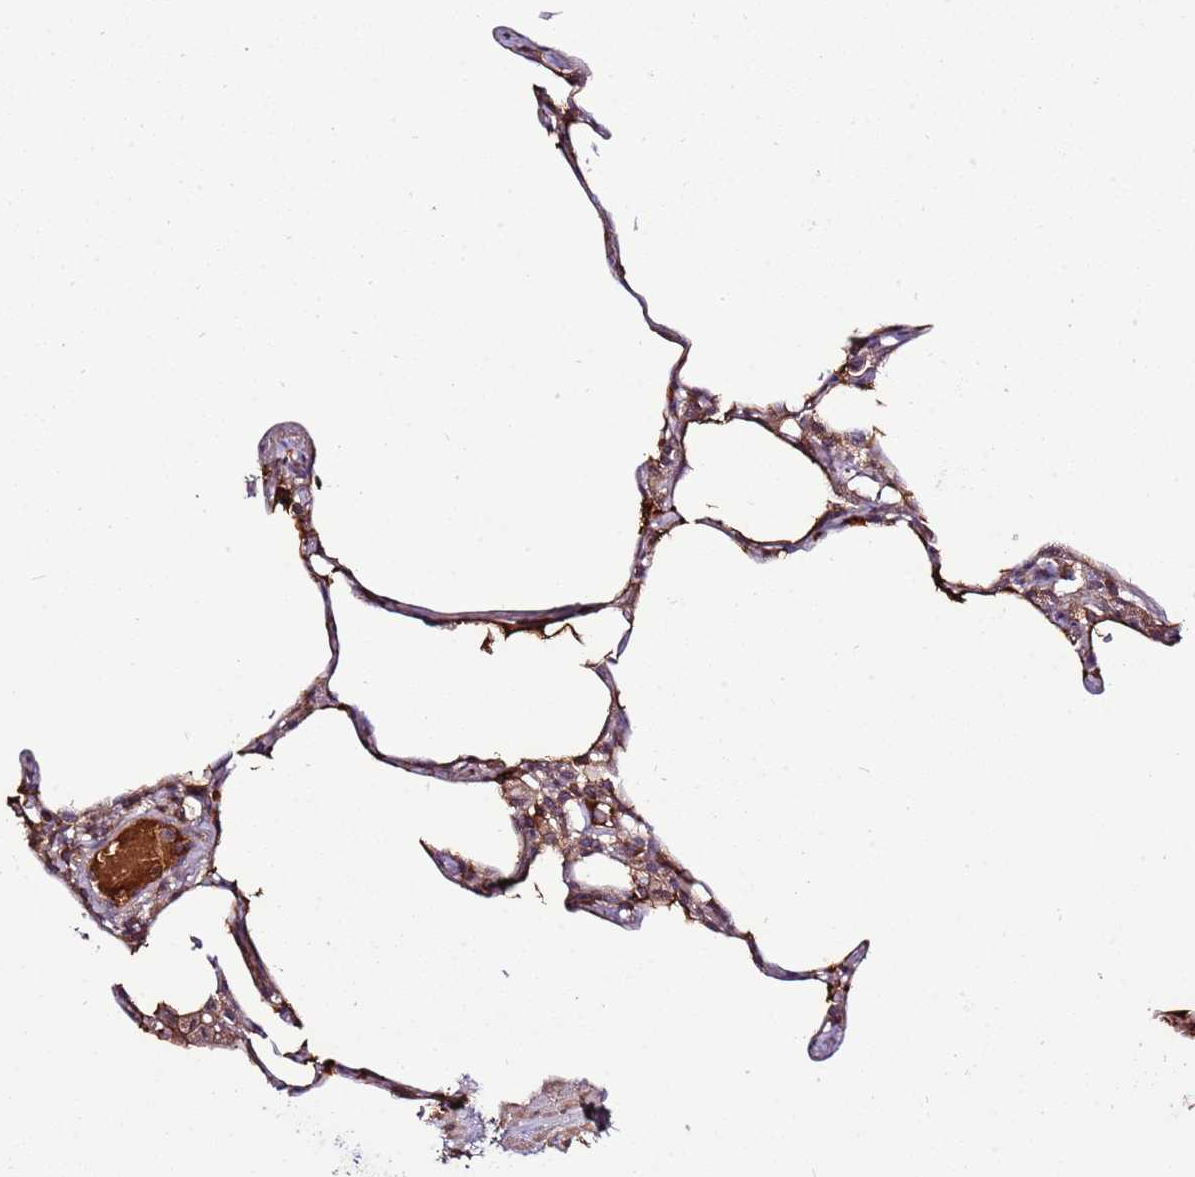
{"staining": {"intensity": "moderate", "quantity": "25%-75%", "location": "cytoplasmic/membranous"}, "tissue": "lung", "cell_type": "Alveolar cells", "image_type": "normal", "snomed": [{"axis": "morphology", "description": "Normal tissue, NOS"}, {"axis": "topography", "description": "Lung"}], "caption": "Approximately 25%-75% of alveolar cells in normal lung demonstrate moderate cytoplasmic/membranous protein positivity as visualized by brown immunohistochemical staining.", "gene": "ZNF624", "patient": {"sex": "female", "age": 57}}